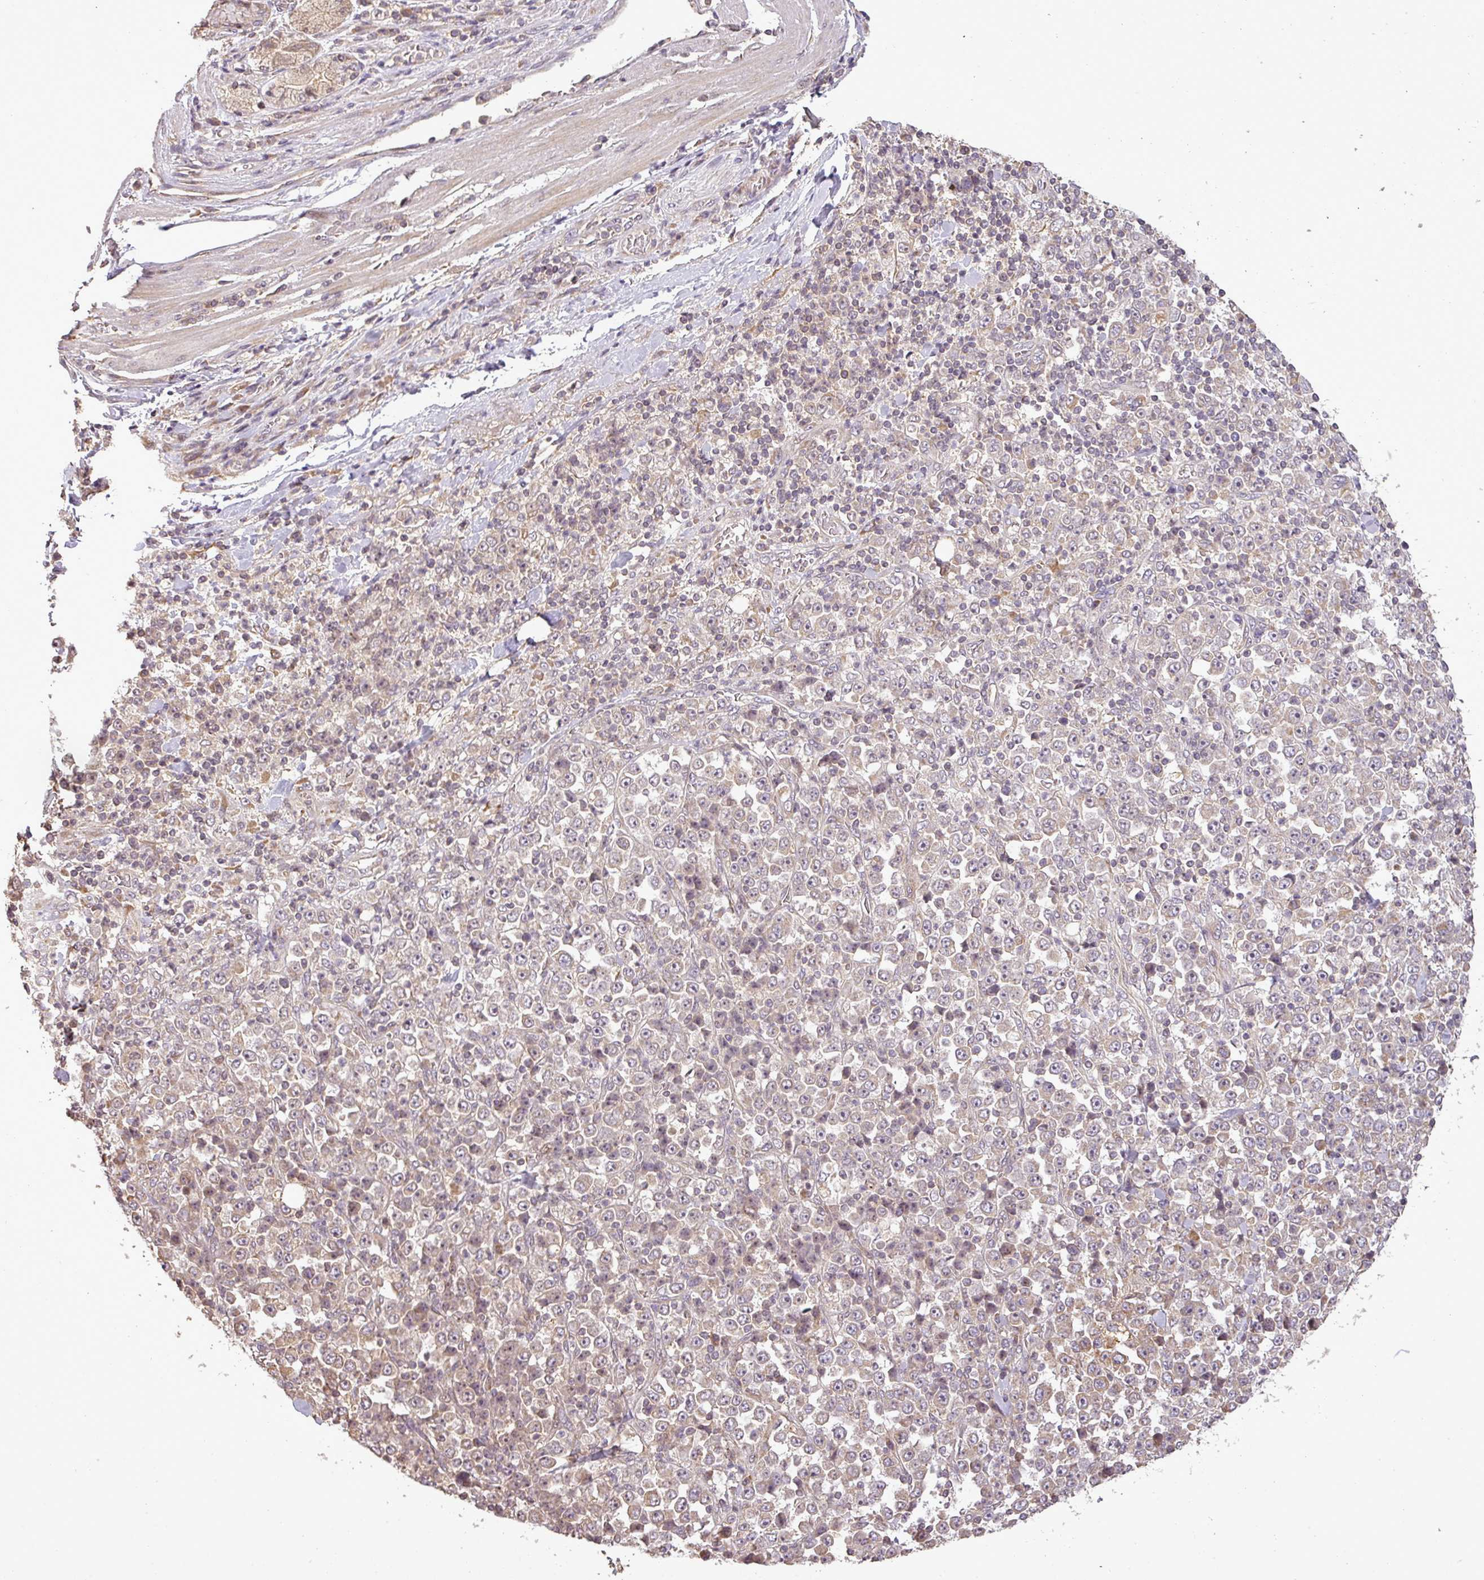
{"staining": {"intensity": "weak", "quantity": "25%-75%", "location": "cytoplasmic/membranous"}, "tissue": "stomach cancer", "cell_type": "Tumor cells", "image_type": "cancer", "snomed": [{"axis": "morphology", "description": "Normal tissue, NOS"}, {"axis": "morphology", "description": "Adenocarcinoma, NOS"}, {"axis": "topography", "description": "Stomach, upper"}, {"axis": "topography", "description": "Stomach"}], "caption": "This is a histology image of immunohistochemistry staining of stomach cancer (adenocarcinoma), which shows weak expression in the cytoplasmic/membranous of tumor cells.", "gene": "FAIM", "patient": {"sex": "male", "age": 59}}